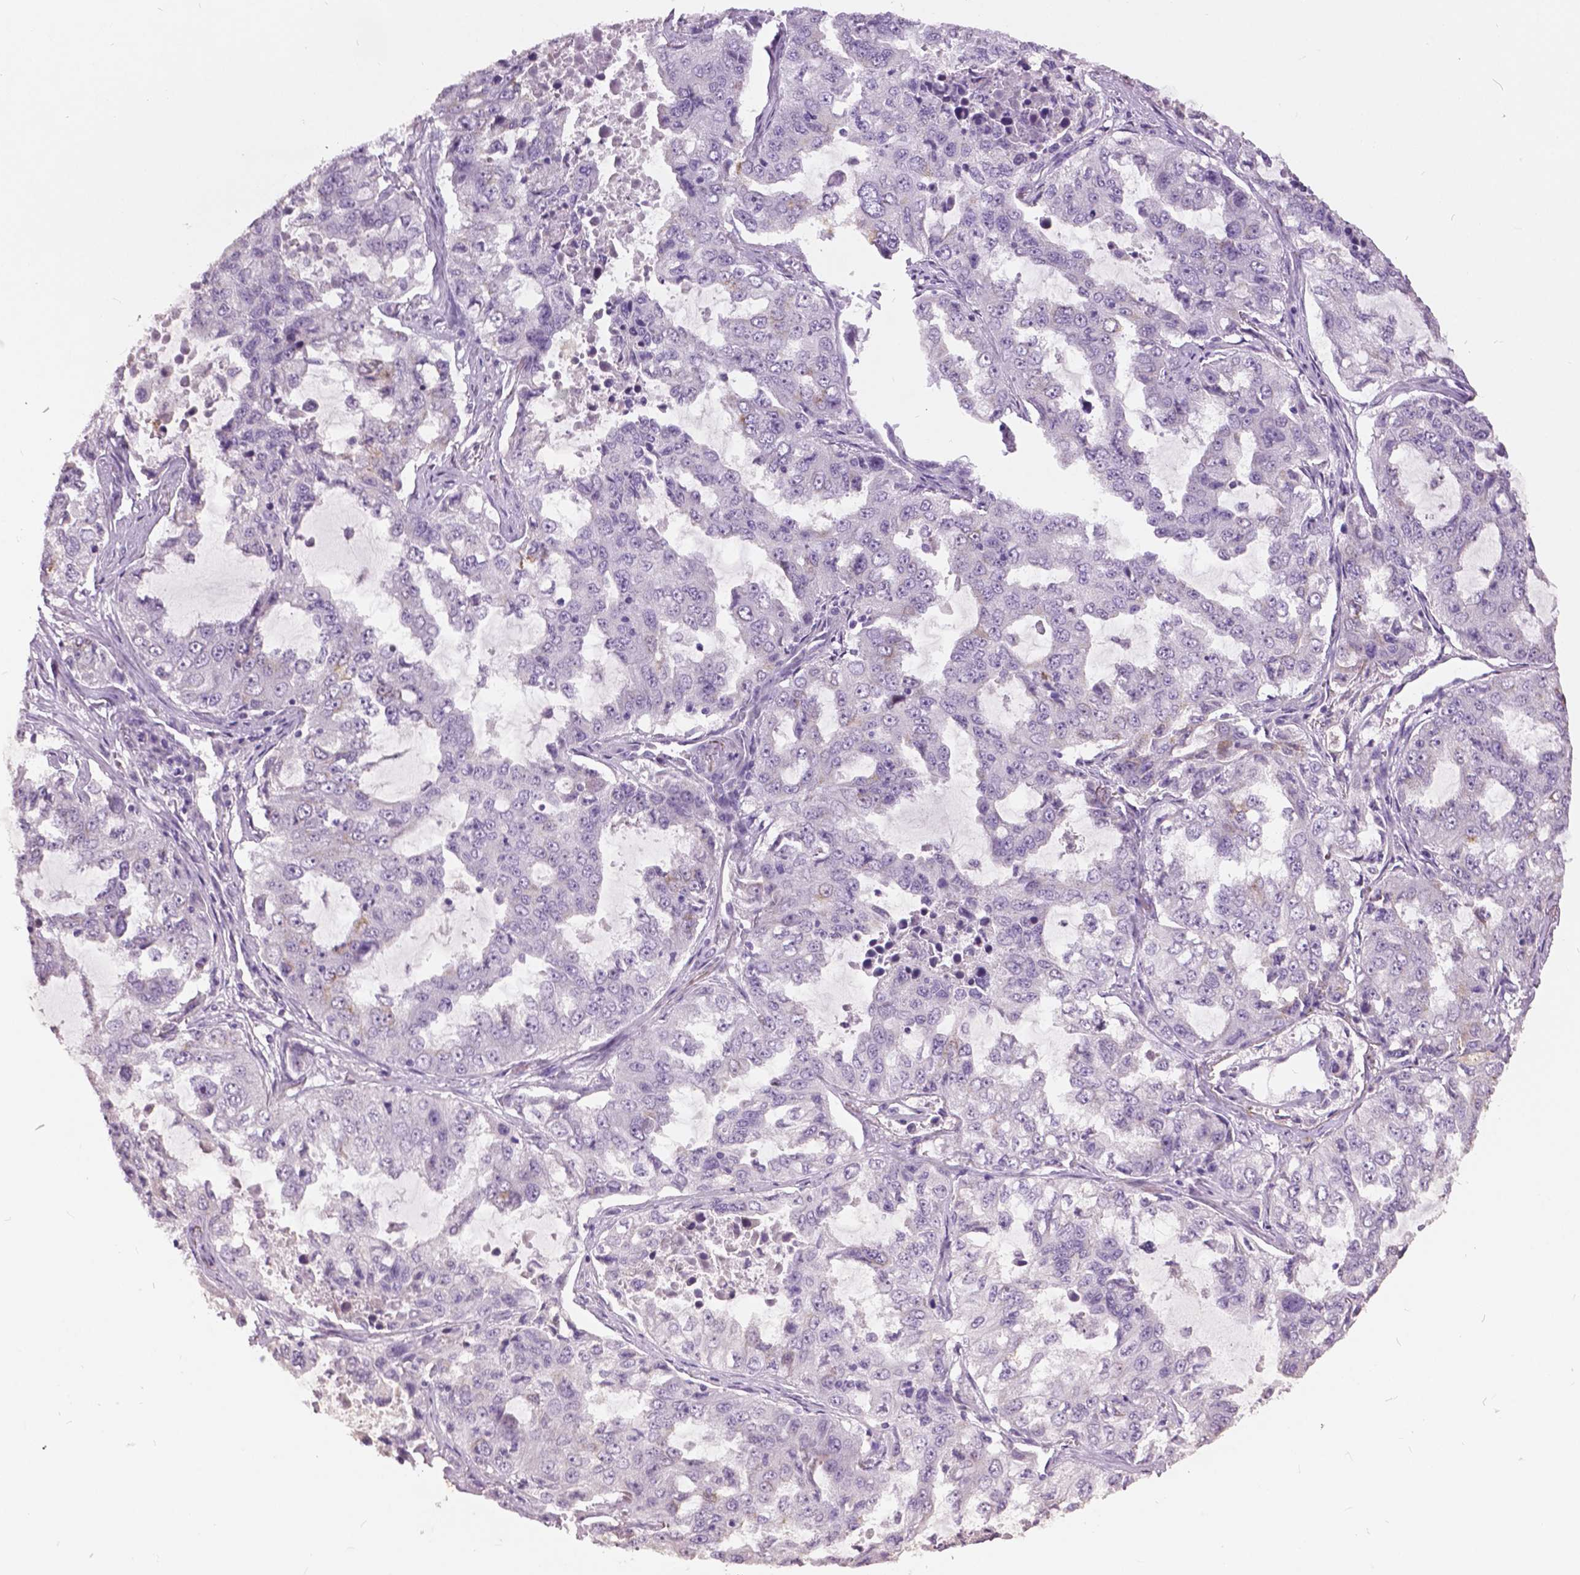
{"staining": {"intensity": "negative", "quantity": "none", "location": "none"}, "tissue": "lung cancer", "cell_type": "Tumor cells", "image_type": "cancer", "snomed": [{"axis": "morphology", "description": "Adenocarcinoma, NOS"}, {"axis": "topography", "description": "Lung"}], "caption": "The IHC histopathology image has no significant expression in tumor cells of adenocarcinoma (lung) tissue. (DAB (3,3'-diaminobenzidine) immunohistochemistry with hematoxylin counter stain).", "gene": "GRIN2A", "patient": {"sex": "female", "age": 61}}